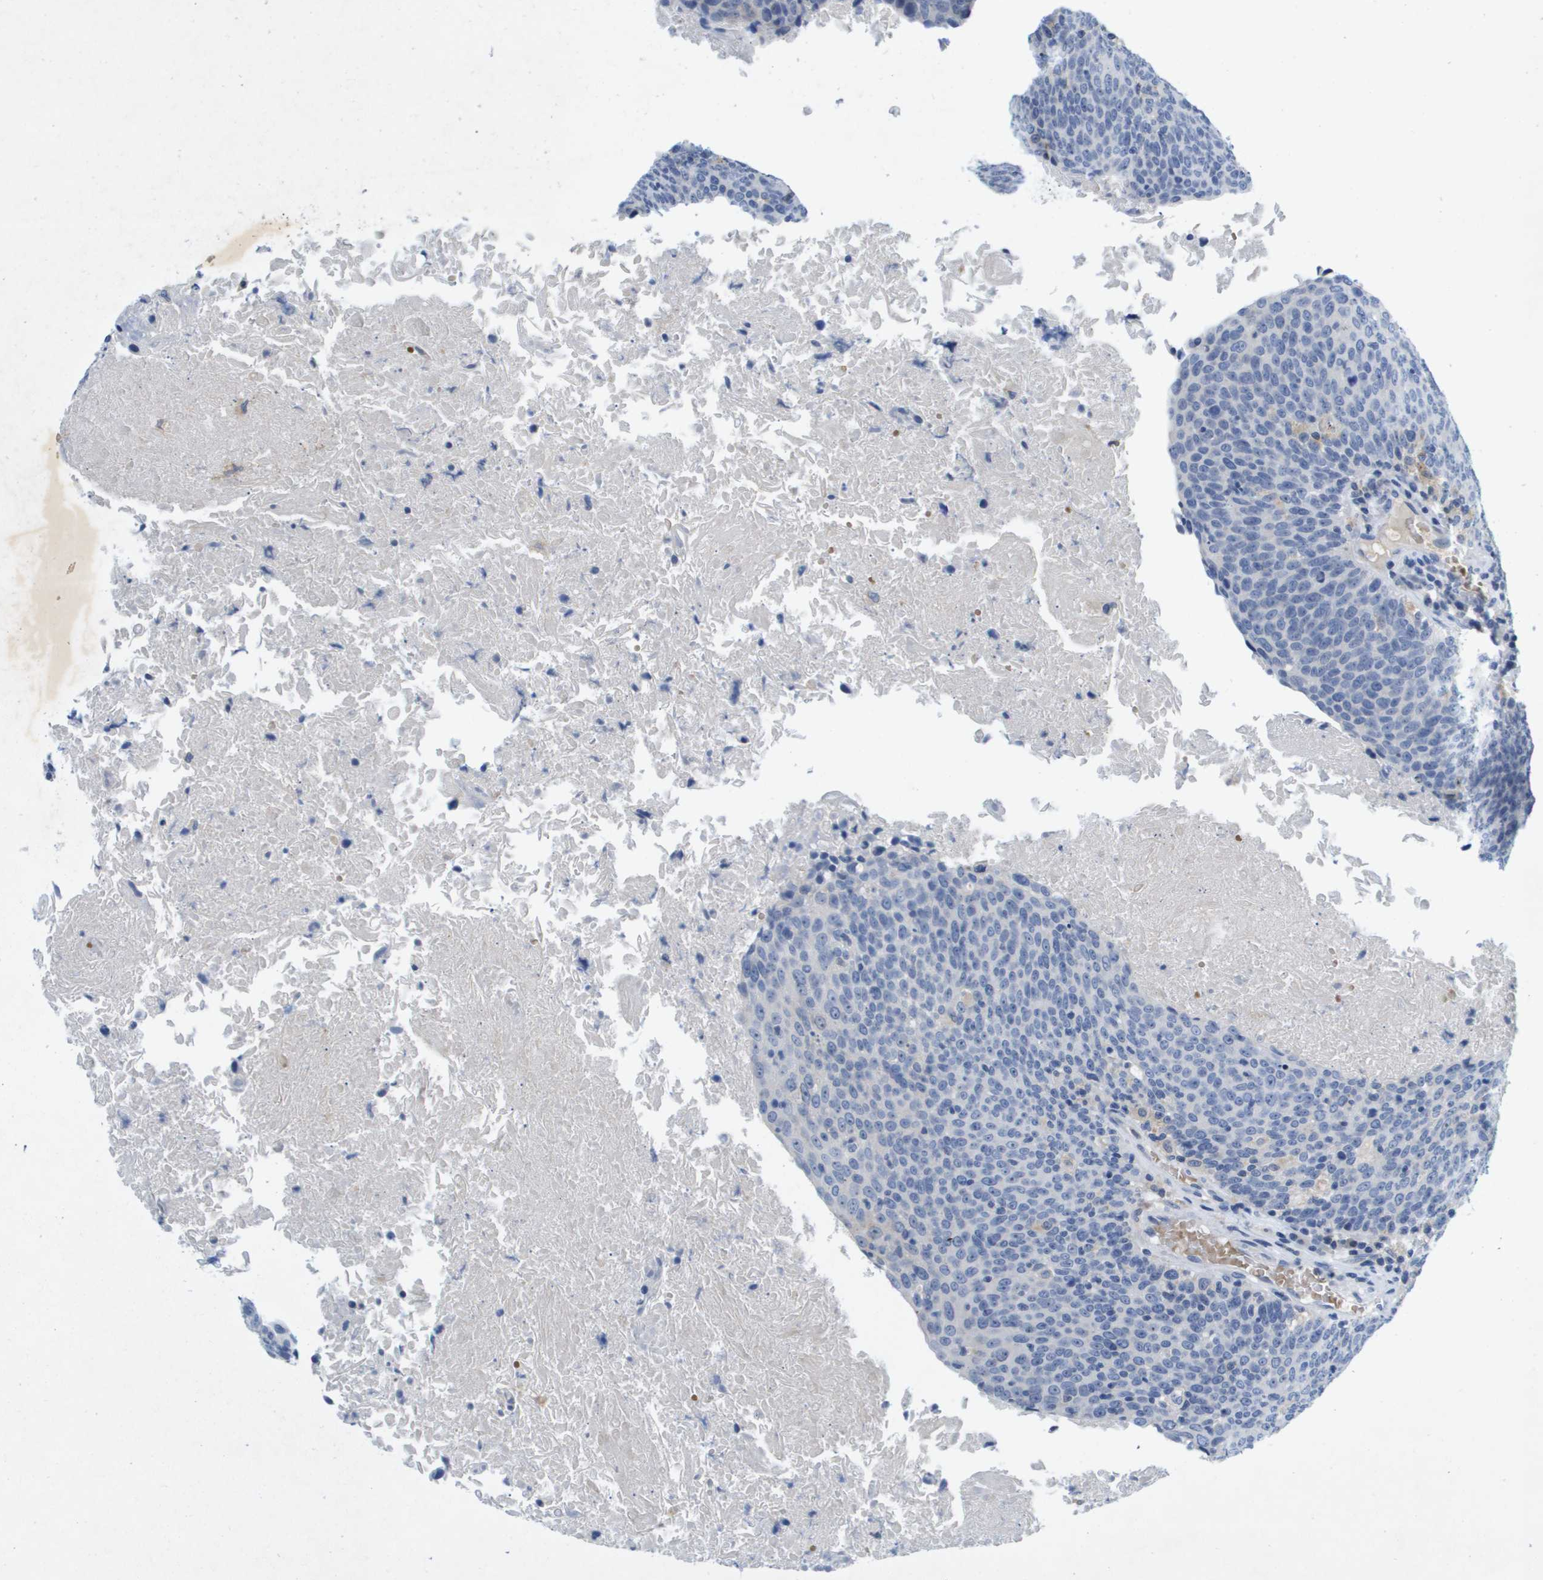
{"staining": {"intensity": "negative", "quantity": "none", "location": "none"}, "tissue": "head and neck cancer", "cell_type": "Tumor cells", "image_type": "cancer", "snomed": [{"axis": "morphology", "description": "Squamous cell carcinoma, NOS"}, {"axis": "morphology", "description": "Squamous cell carcinoma, metastatic, NOS"}, {"axis": "topography", "description": "Lymph node"}, {"axis": "topography", "description": "Head-Neck"}], "caption": "There is no significant positivity in tumor cells of head and neck metastatic squamous cell carcinoma. The staining is performed using DAB brown chromogen with nuclei counter-stained in using hematoxylin.", "gene": "LIPG", "patient": {"sex": "male", "age": 62}}